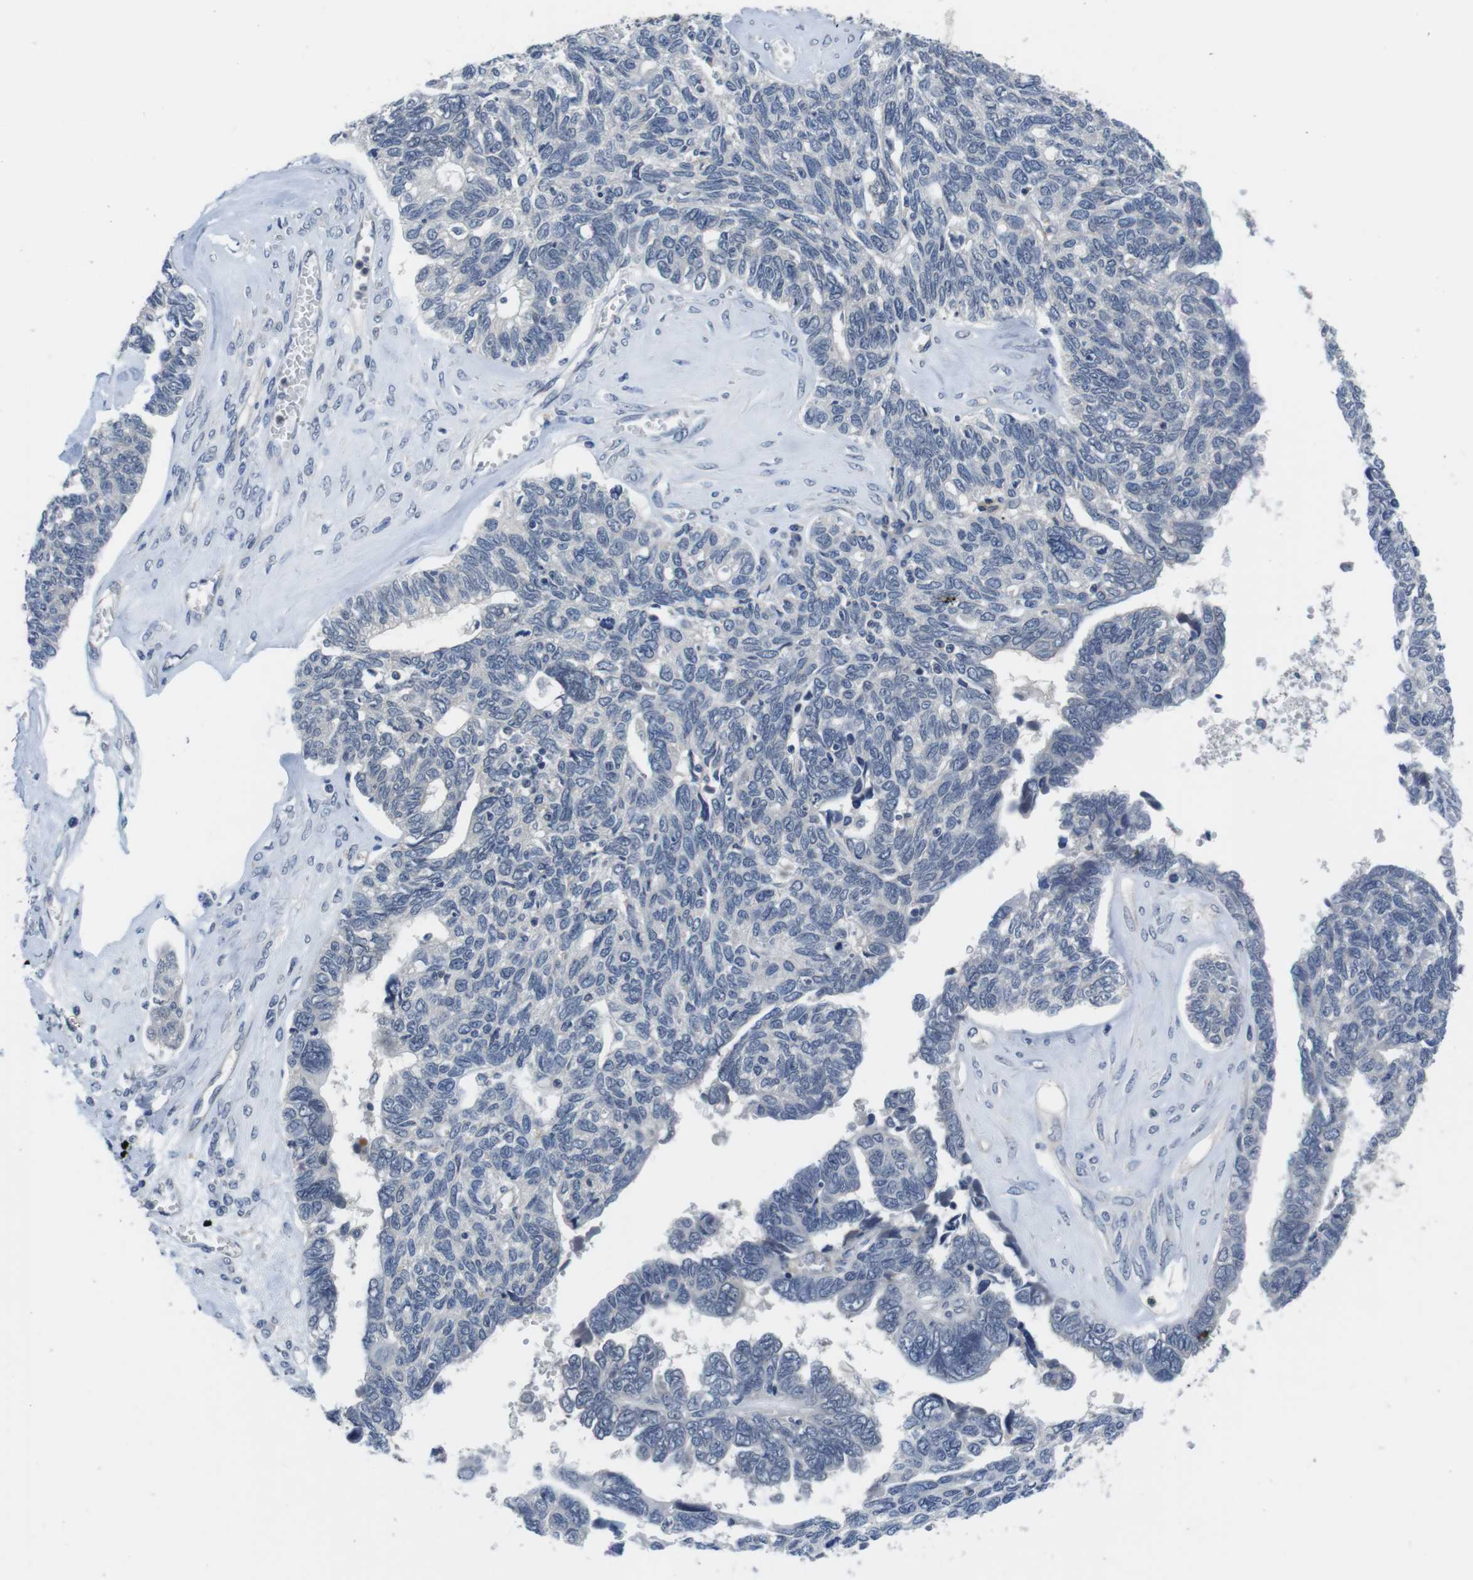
{"staining": {"intensity": "negative", "quantity": "none", "location": "none"}, "tissue": "ovarian cancer", "cell_type": "Tumor cells", "image_type": "cancer", "snomed": [{"axis": "morphology", "description": "Cystadenocarcinoma, serous, NOS"}, {"axis": "topography", "description": "Ovary"}], "caption": "IHC histopathology image of neoplastic tissue: ovarian serous cystadenocarcinoma stained with DAB (3,3'-diaminobenzidine) reveals no significant protein expression in tumor cells.", "gene": "FADD", "patient": {"sex": "female", "age": 79}}